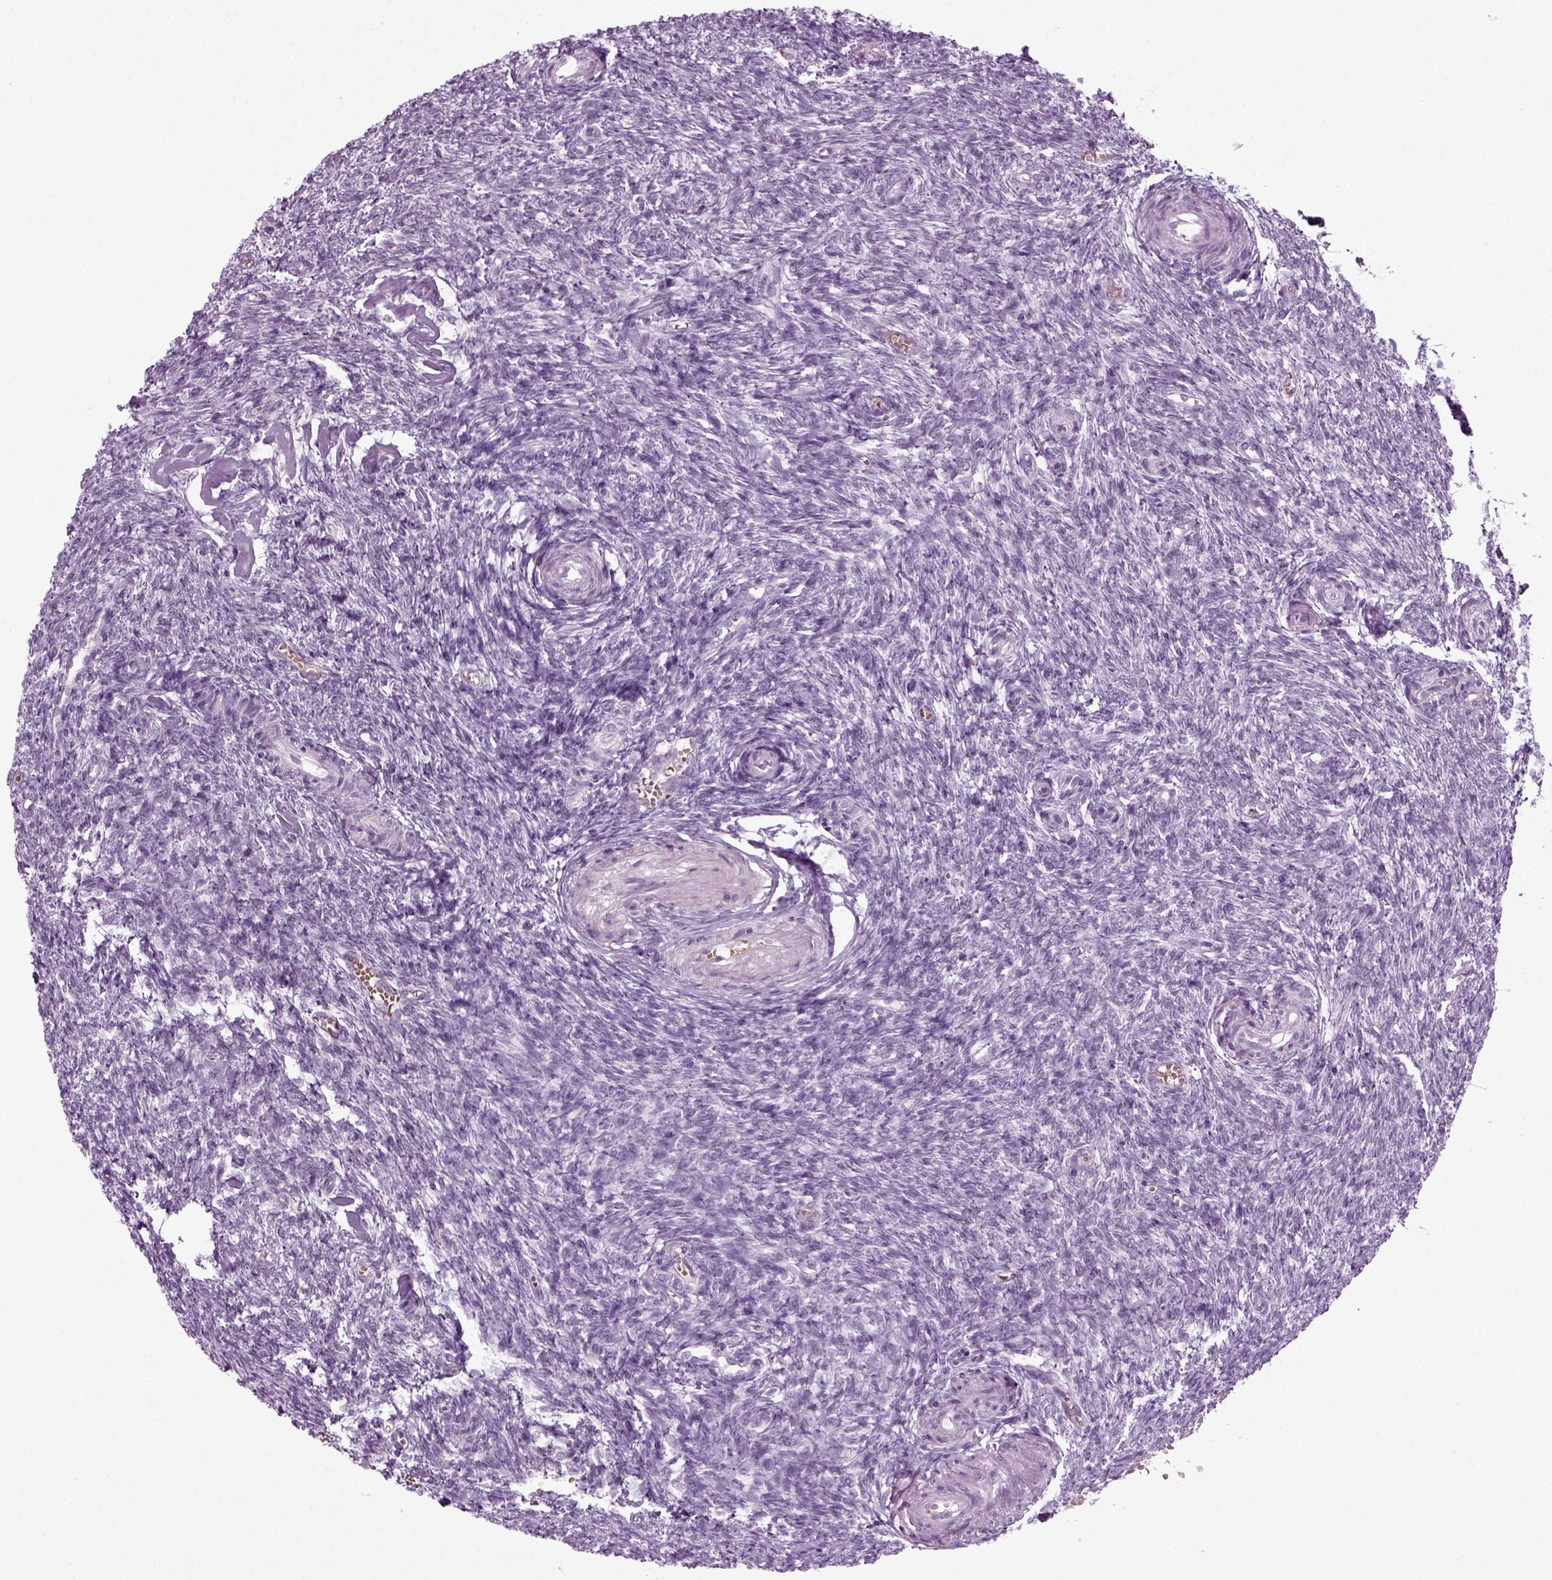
{"staining": {"intensity": "negative", "quantity": "none", "location": "none"}, "tissue": "ovary", "cell_type": "Ovarian stroma cells", "image_type": "normal", "snomed": [{"axis": "morphology", "description": "Normal tissue, NOS"}, {"axis": "topography", "description": "Ovary"}], "caption": "A high-resolution micrograph shows IHC staining of unremarkable ovary, which displays no significant positivity in ovarian stroma cells.", "gene": "ZC2HC1C", "patient": {"sex": "female", "age": 43}}